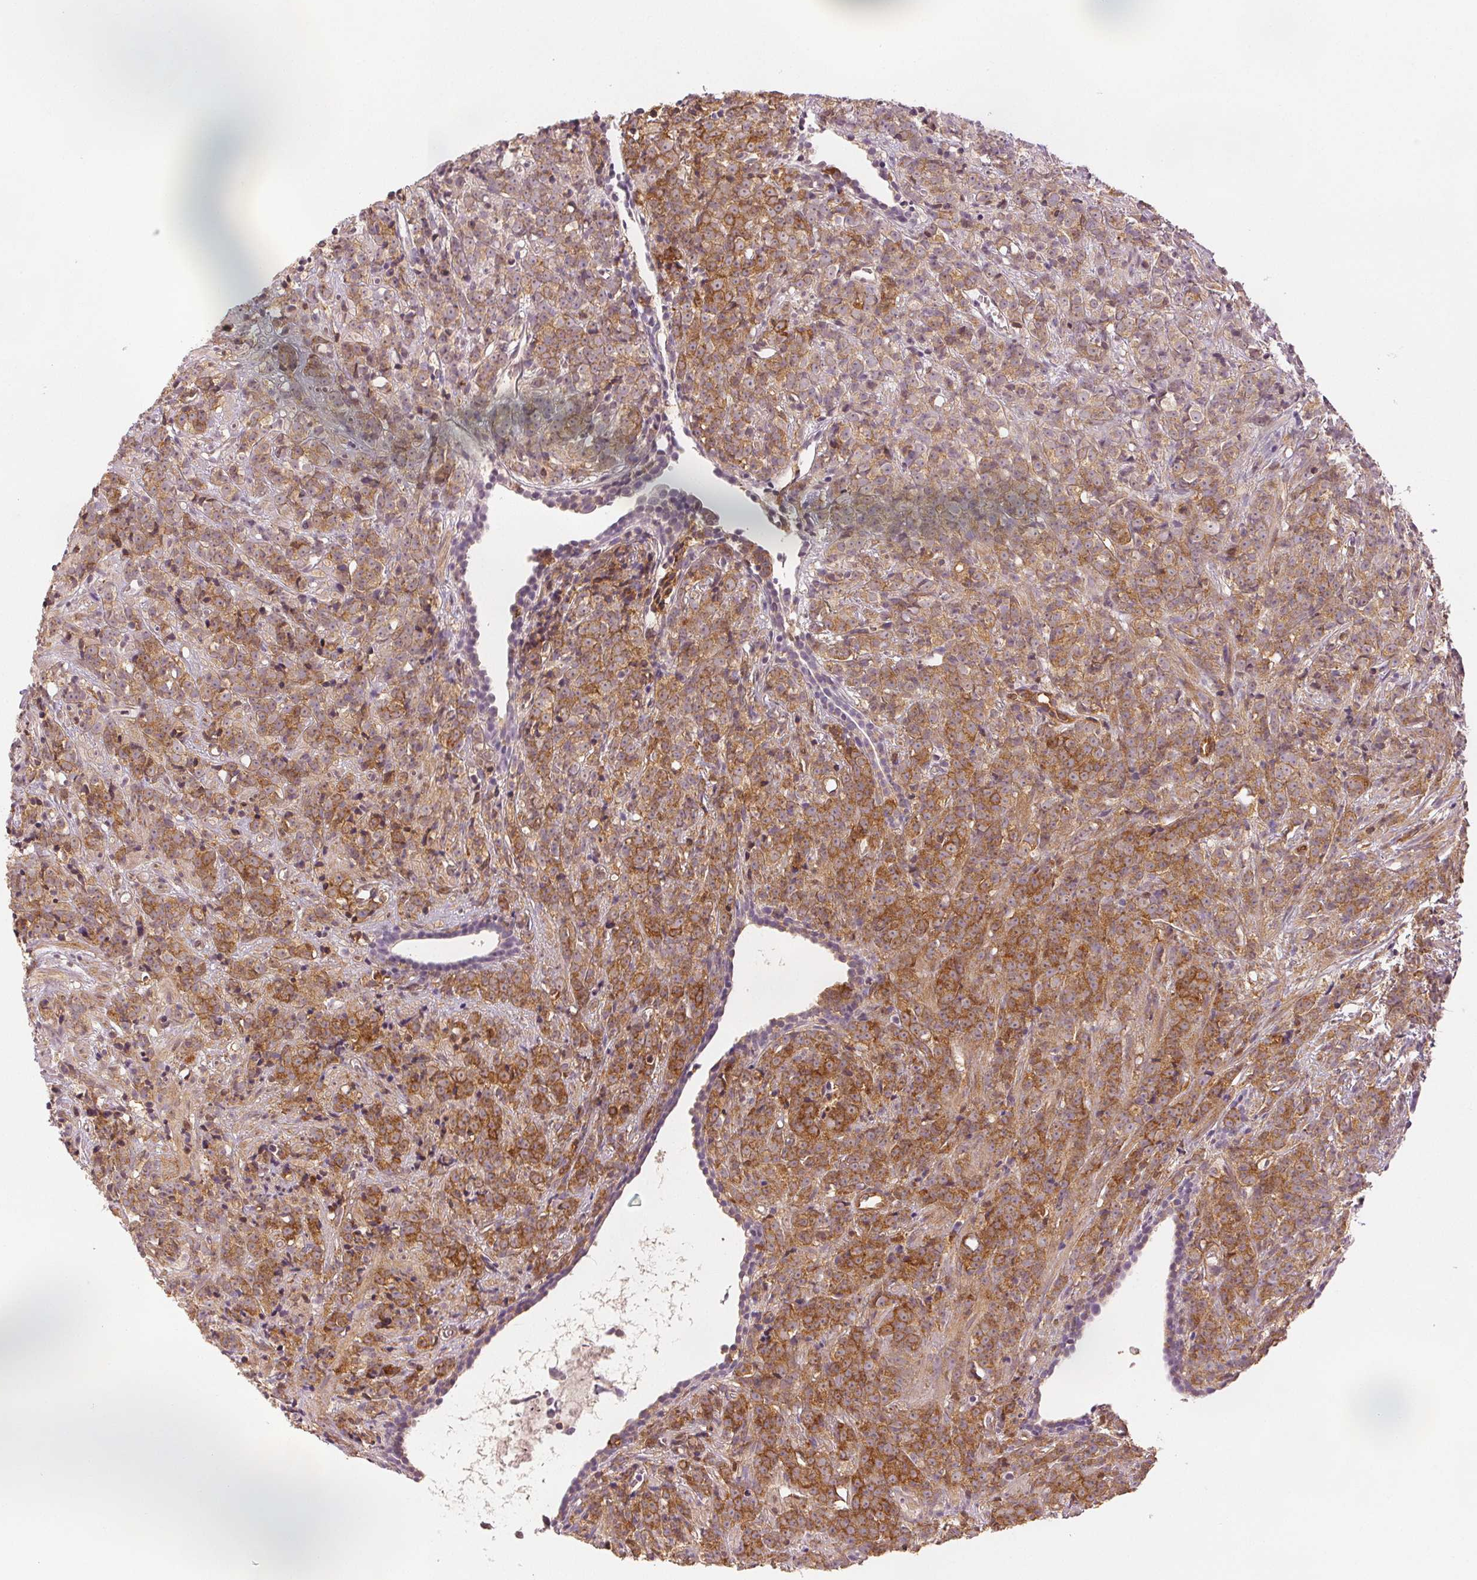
{"staining": {"intensity": "moderate", "quantity": ">75%", "location": "cytoplasmic/membranous"}, "tissue": "prostate cancer", "cell_type": "Tumor cells", "image_type": "cancer", "snomed": [{"axis": "morphology", "description": "Adenocarcinoma, High grade"}, {"axis": "topography", "description": "Prostate"}], "caption": "Human prostate cancer stained with a protein marker displays moderate staining in tumor cells.", "gene": "DIAPH2", "patient": {"sex": "male", "age": 81}}